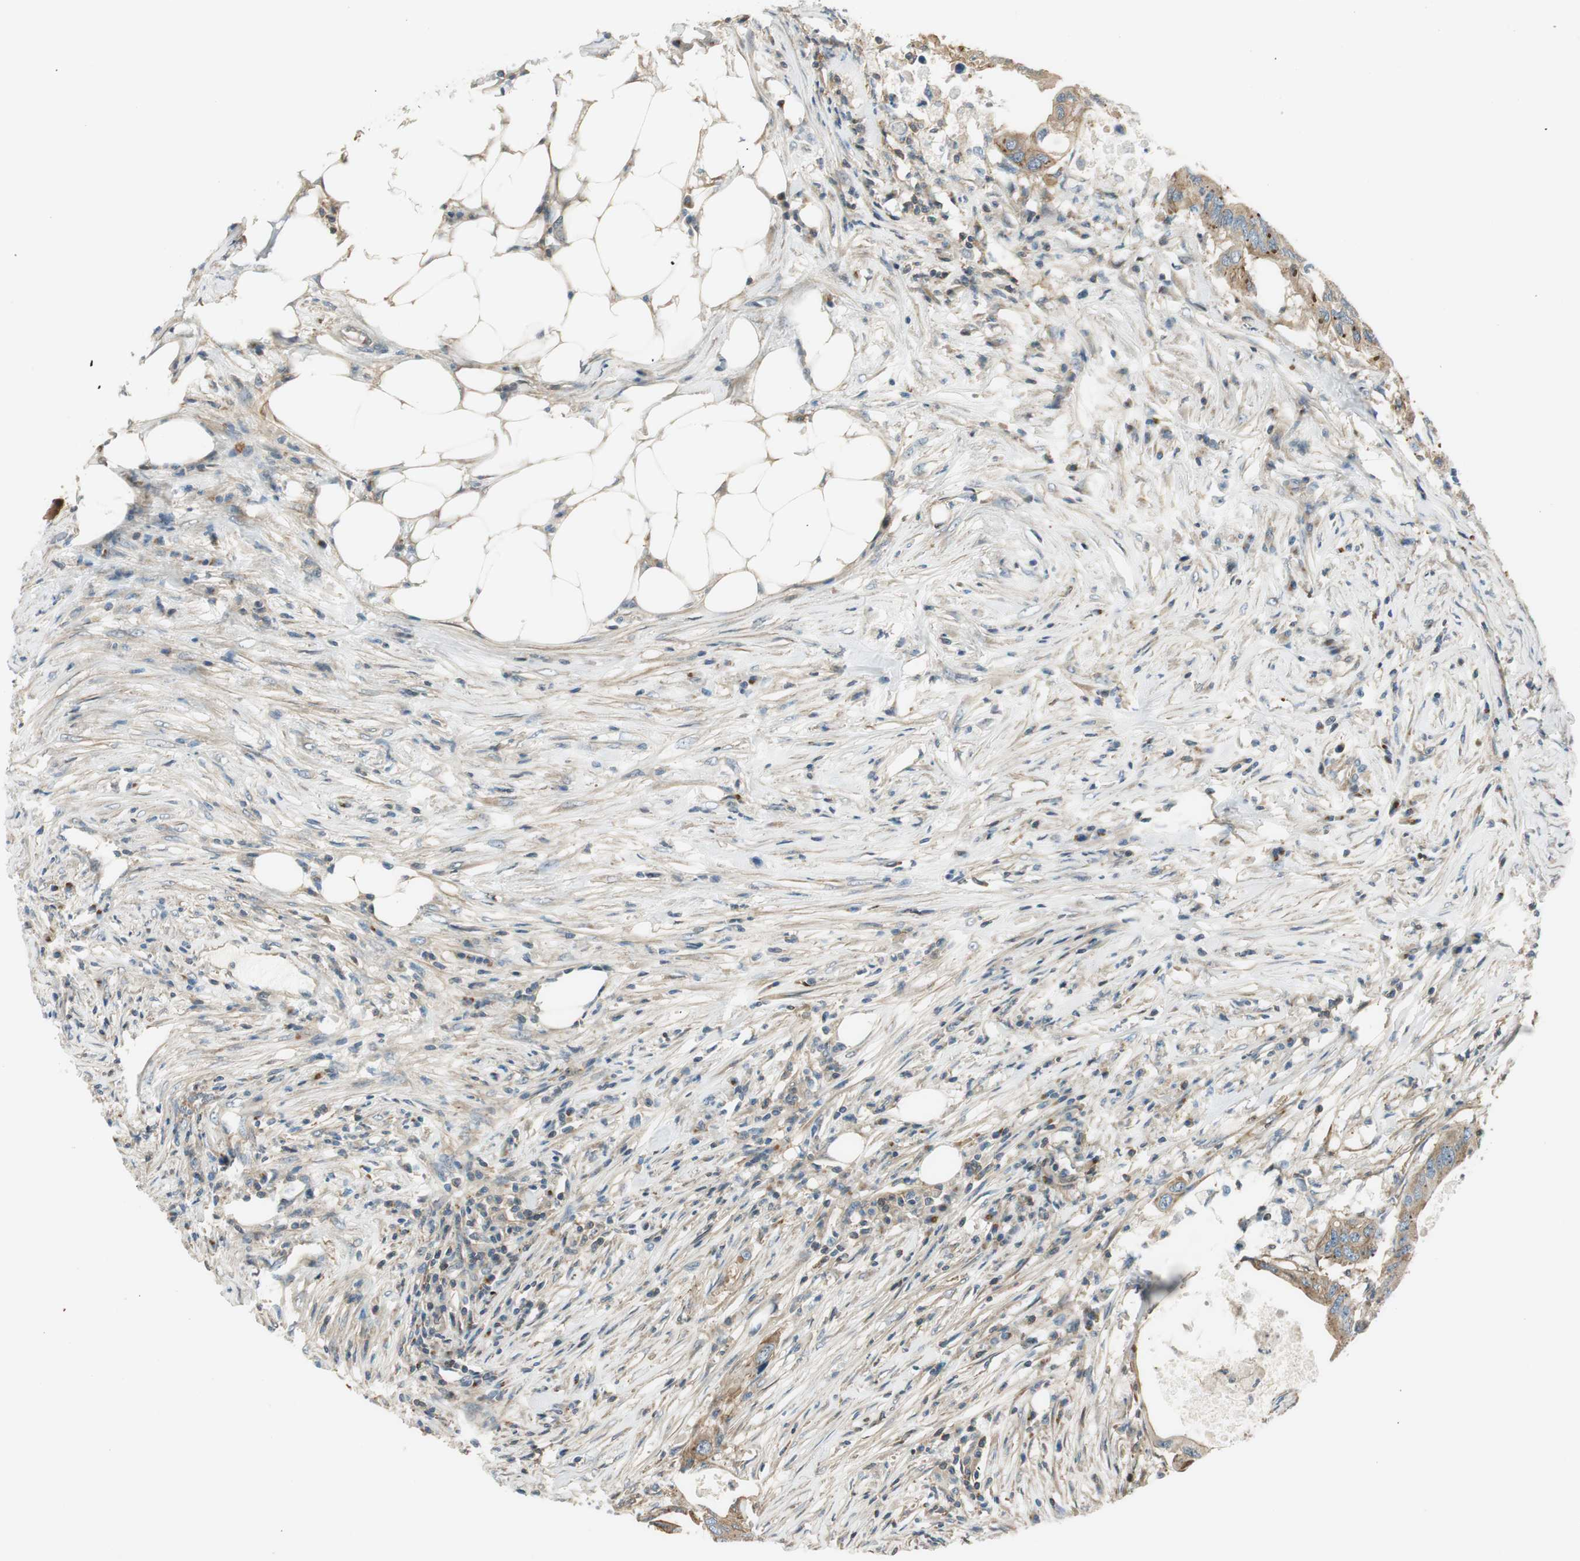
{"staining": {"intensity": "moderate", "quantity": ">75%", "location": "cytoplasmic/membranous"}, "tissue": "colorectal cancer", "cell_type": "Tumor cells", "image_type": "cancer", "snomed": [{"axis": "morphology", "description": "Adenocarcinoma, NOS"}, {"axis": "topography", "description": "Colon"}], "caption": "A brown stain labels moderate cytoplasmic/membranous staining of a protein in colorectal adenocarcinoma tumor cells.", "gene": "PI4K2B", "patient": {"sex": "male", "age": 71}}